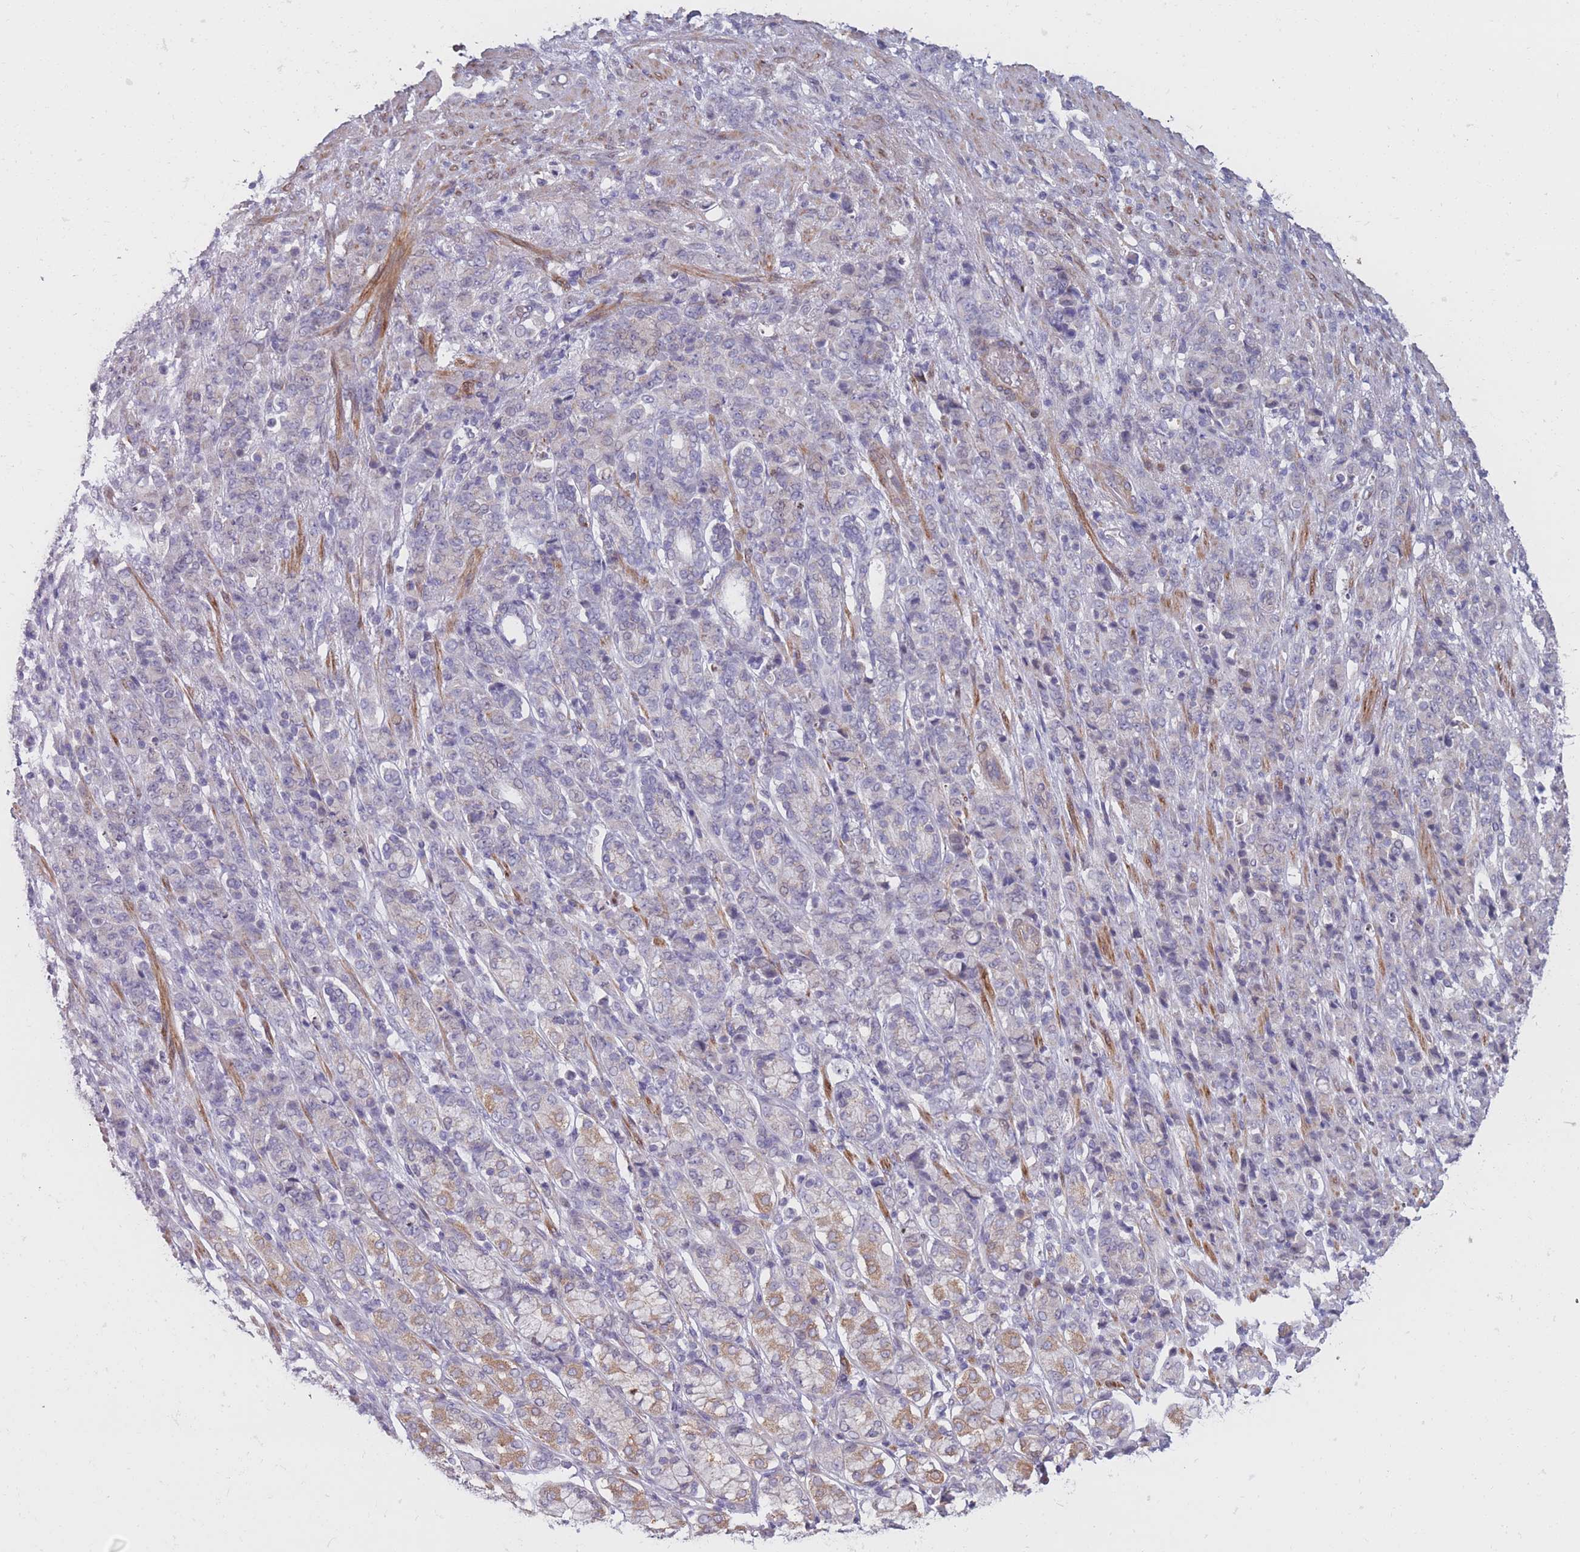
{"staining": {"intensity": "negative", "quantity": "none", "location": "none"}, "tissue": "stomach cancer", "cell_type": "Tumor cells", "image_type": "cancer", "snomed": [{"axis": "morphology", "description": "Adenocarcinoma, NOS"}, {"axis": "topography", "description": "Stomach"}], "caption": "Tumor cells are negative for protein expression in human stomach cancer (adenocarcinoma).", "gene": "CCNQ", "patient": {"sex": "female", "age": 79}}